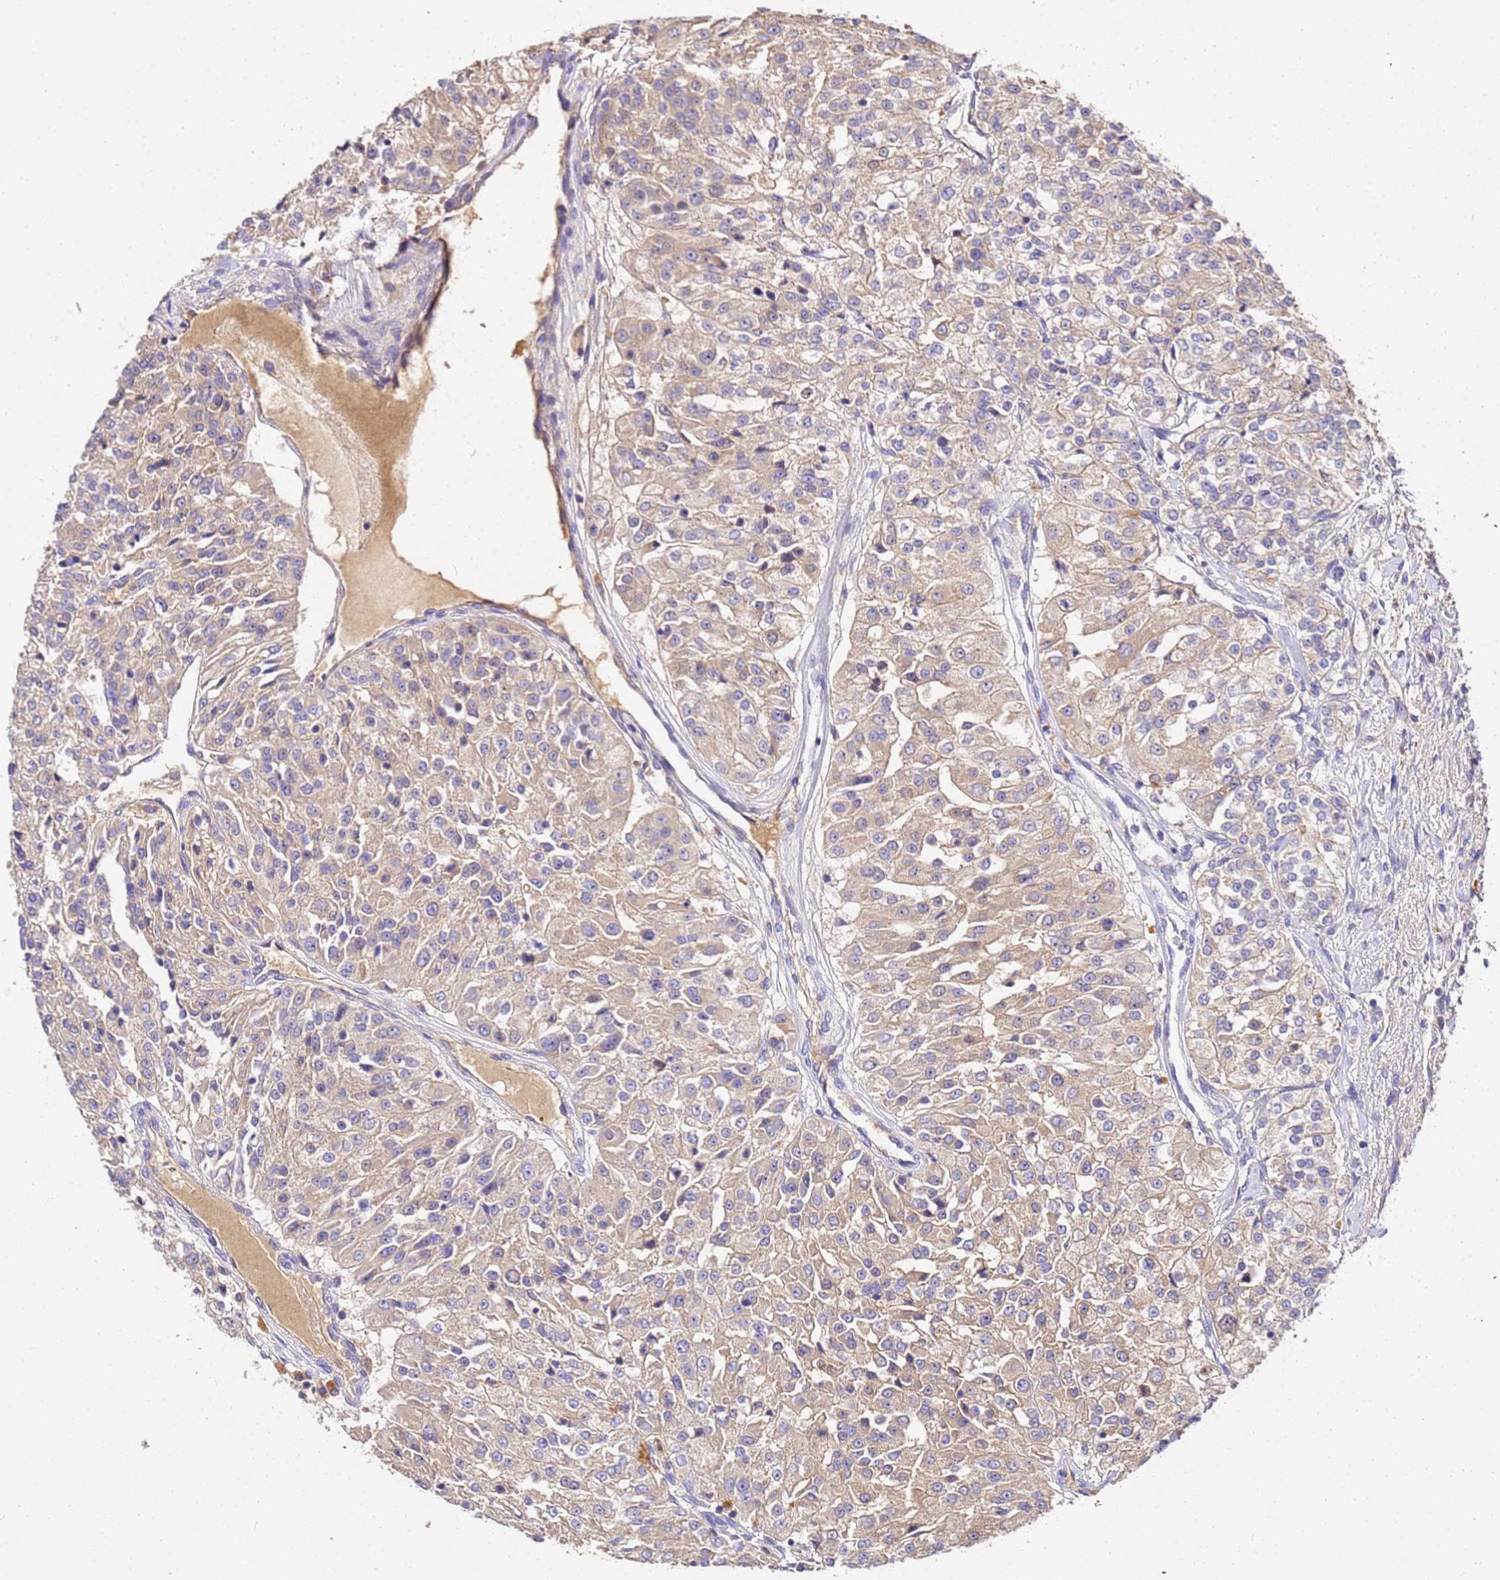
{"staining": {"intensity": "weak", "quantity": "25%-75%", "location": "cytoplasmic/membranous"}, "tissue": "renal cancer", "cell_type": "Tumor cells", "image_type": "cancer", "snomed": [{"axis": "morphology", "description": "Adenocarcinoma, NOS"}, {"axis": "topography", "description": "Kidney"}], "caption": "A high-resolution histopathology image shows IHC staining of renal adenocarcinoma, which displays weak cytoplasmic/membranous positivity in about 25%-75% of tumor cells.", "gene": "MTERF1", "patient": {"sex": "female", "age": 63}}